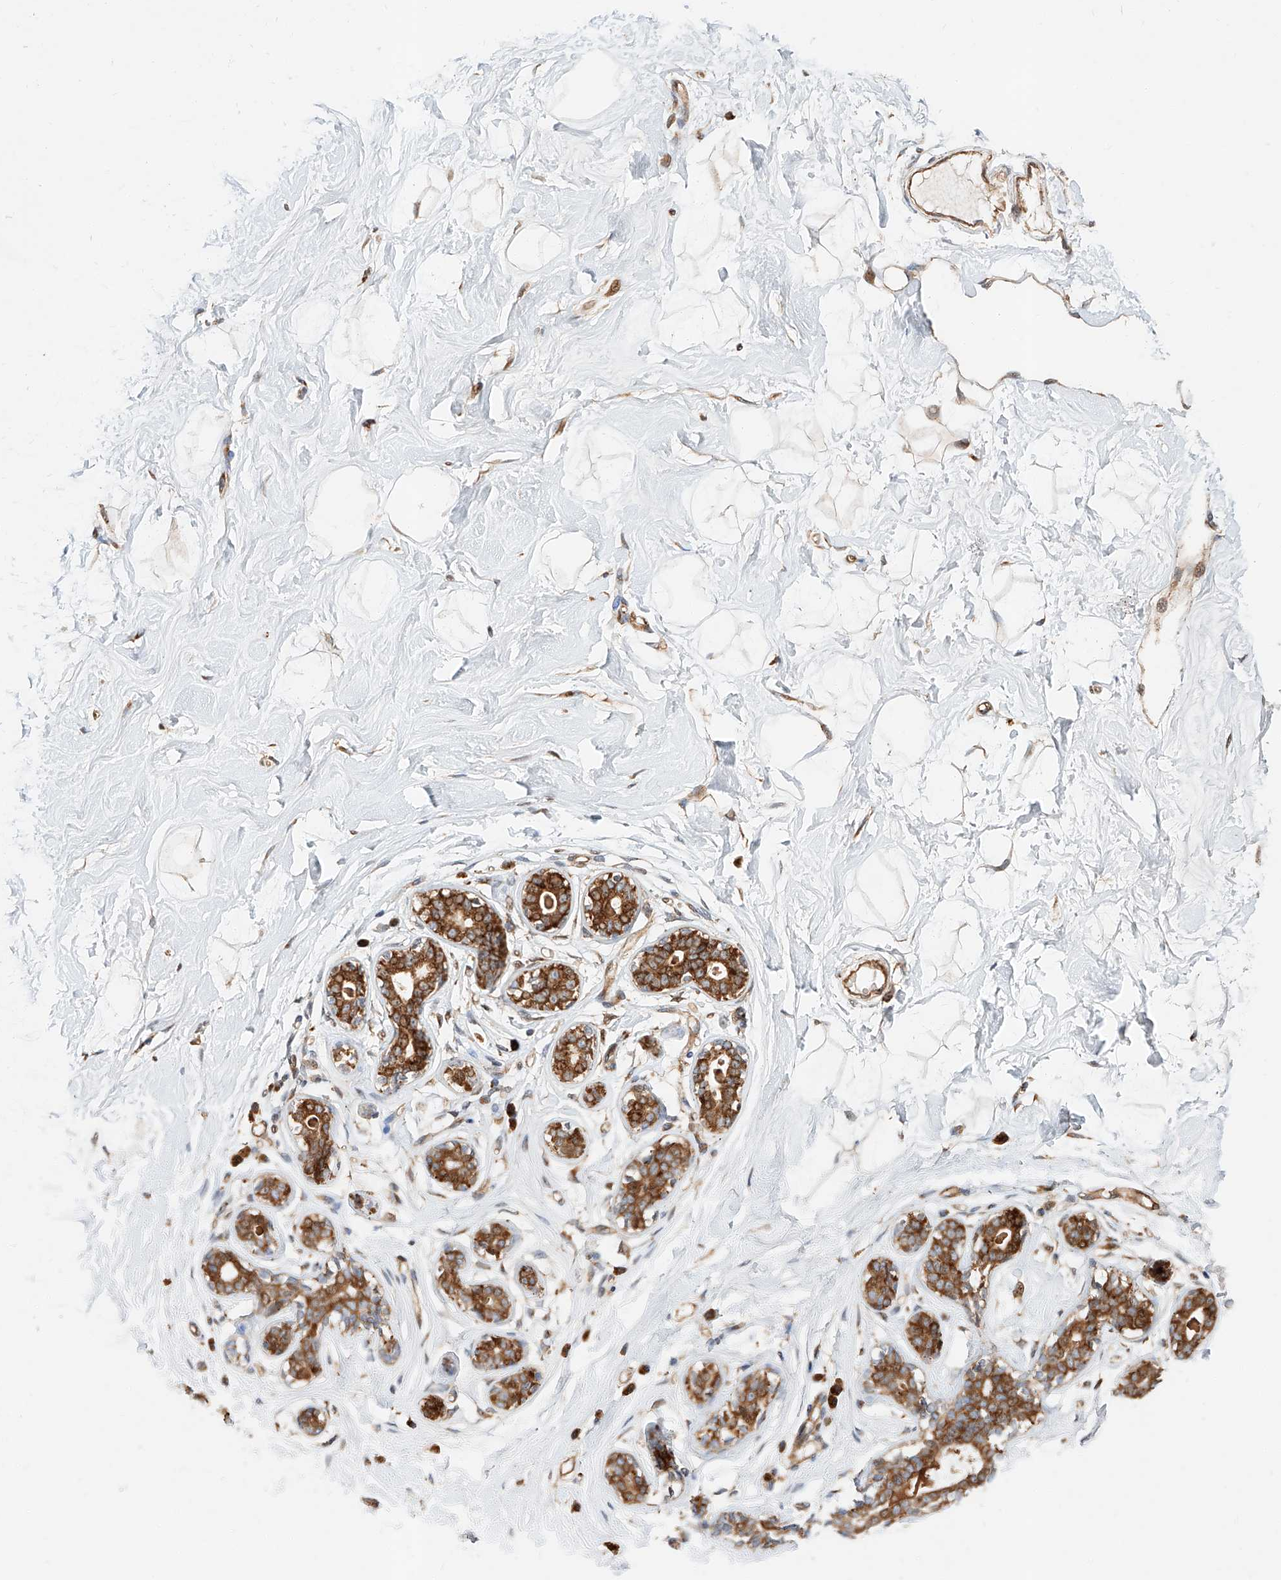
{"staining": {"intensity": "moderate", "quantity": ">75%", "location": "cytoplasmic/membranous"}, "tissue": "breast", "cell_type": "Adipocytes", "image_type": "normal", "snomed": [{"axis": "morphology", "description": "Normal tissue, NOS"}, {"axis": "morphology", "description": "Adenoma, NOS"}, {"axis": "topography", "description": "Breast"}], "caption": "Breast stained for a protein (brown) exhibits moderate cytoplasmic/membranous positive positivity in about >75% of adipocytes.", "gene": "DIRAS3", "patient": {"sex": "female", "age": 23}}